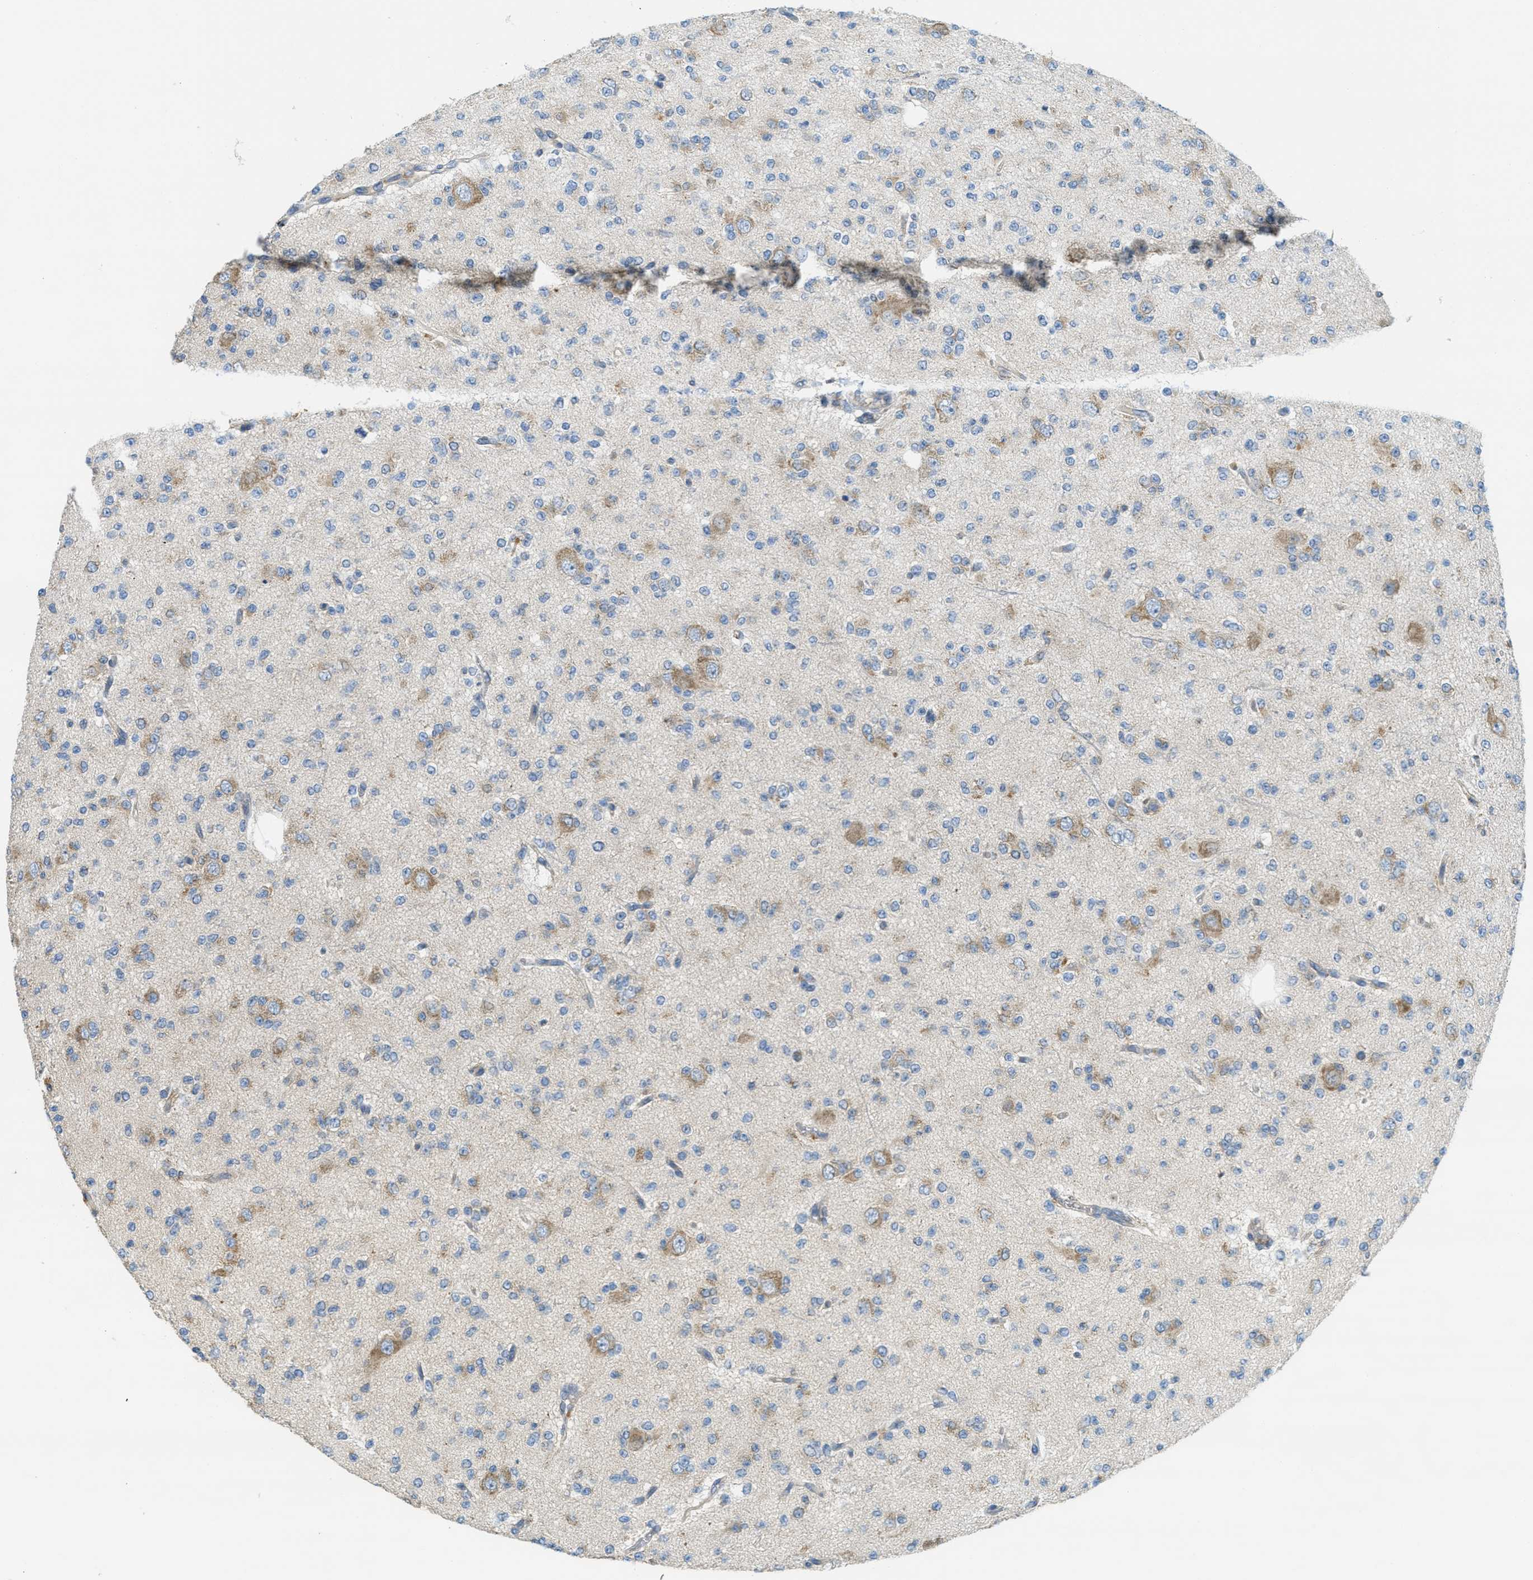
{"staining": {"intensity": "weak", "quantity": "<25%", "location": "cytoplasmic/membranous"}, "tissue": "glioma", "cell_type": "Tumor cells", "image_type": "cancer", "snomed": [{"axis": "morphology", "description": "Glioma, malignant, Low grade"}, {"axis": "topography", "description": "Brain"}], "caption": "Immunohistochemistry of human glioma demonstrates no positivity in tumor cells.", "gene": "SSR1", "patient": {"sex": "male", "age": 38}}